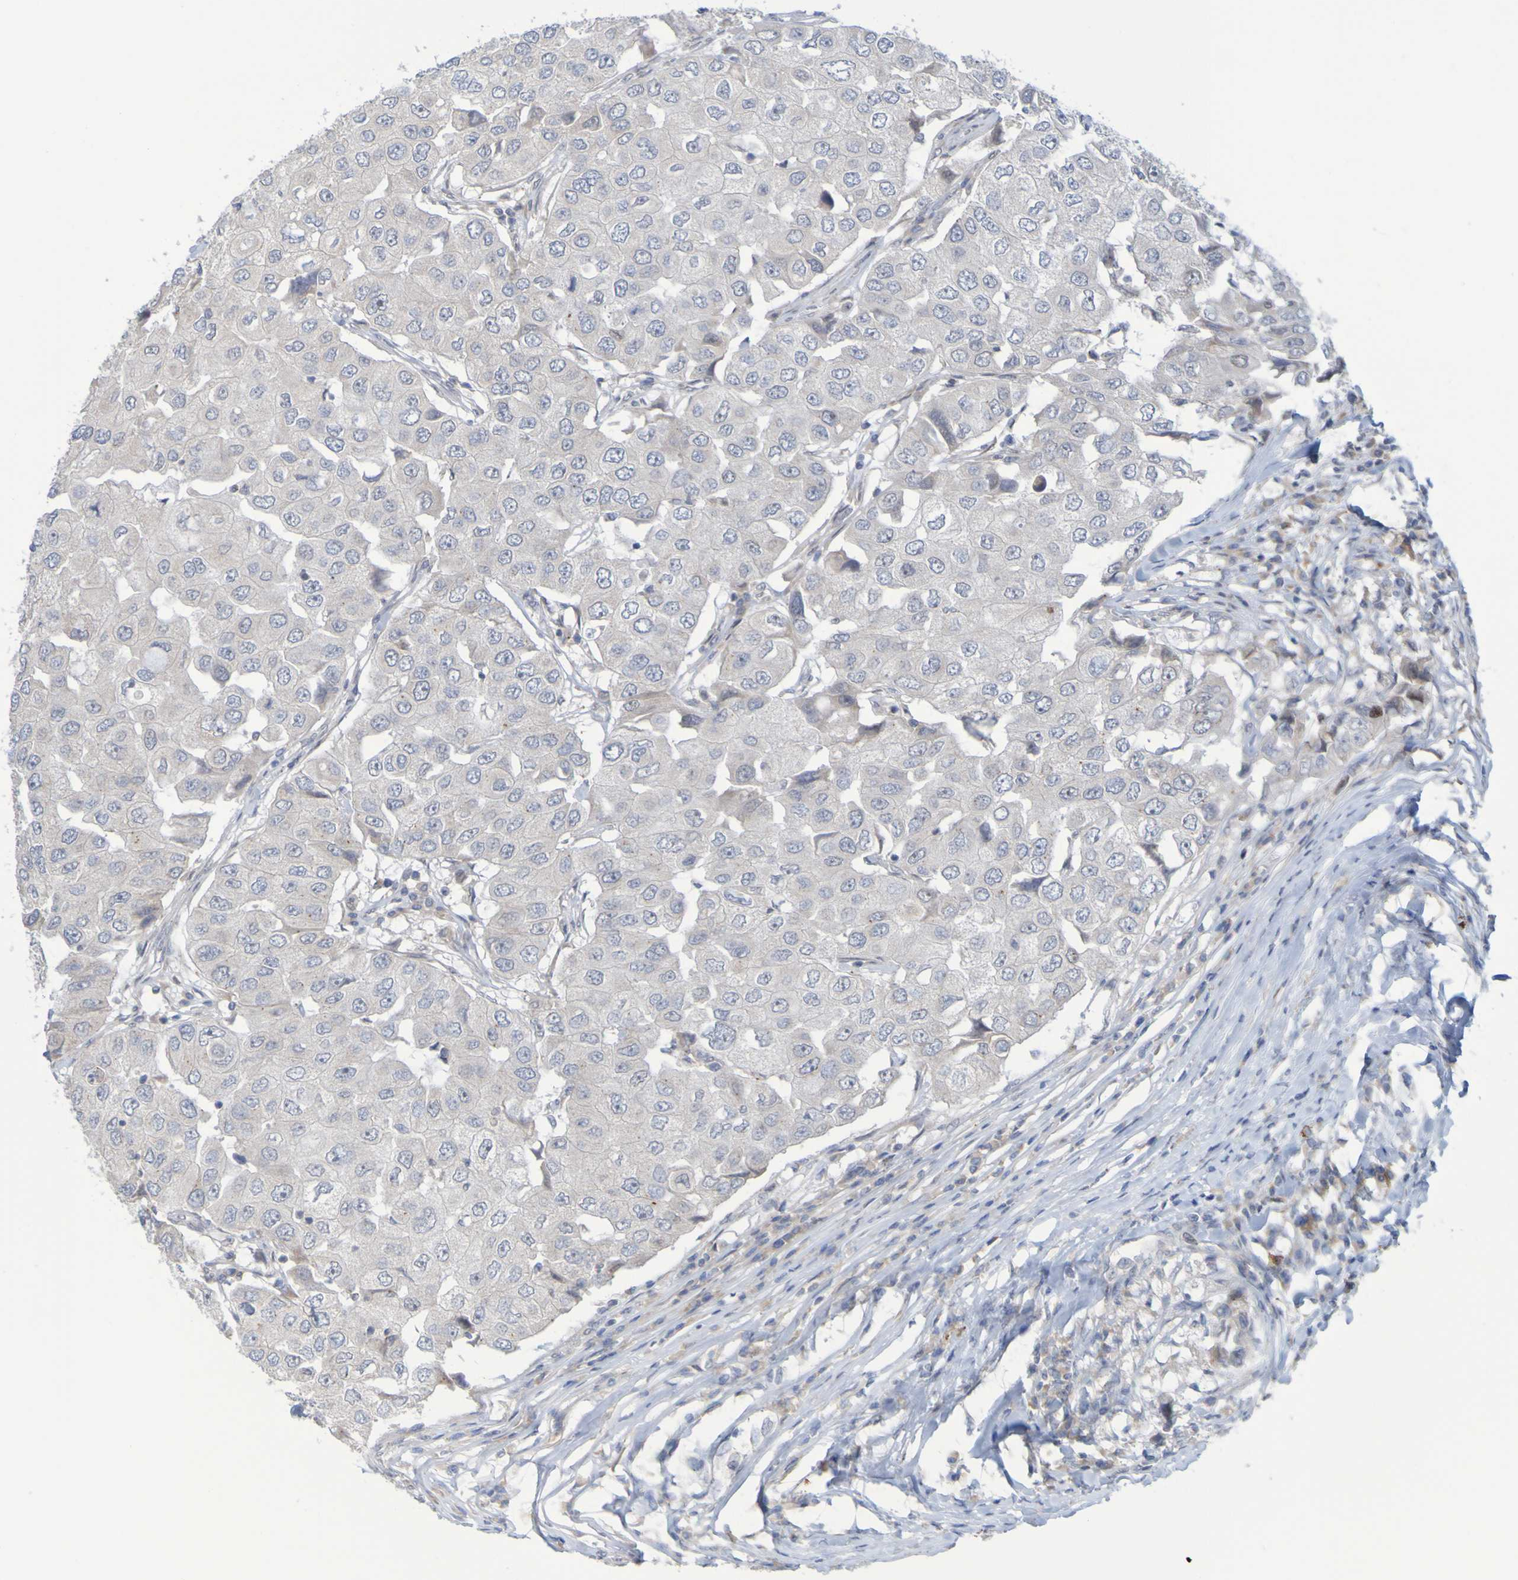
{"staining": {"intensity": "negative", "quantity": "none", "location": "none"}, "tissue": "breast cancer", "cell_type": "Tumor cells", "image_type": "cancer", "snomed": [{"axis": "morphology", "description": "Duct carcinoma"}, {"axis": "topography", "description": "Breast"}], "caption": "This photomicrograph is of breast cancer (infiltrating ductal carcinoma) stained with immunohistochemistry to label a protein in brown with the nuclei are counter-stained blue. There is no positivity in tumor cells.", "gene": "LILRB5", "patient": {"sex": "female", "age": 27}}